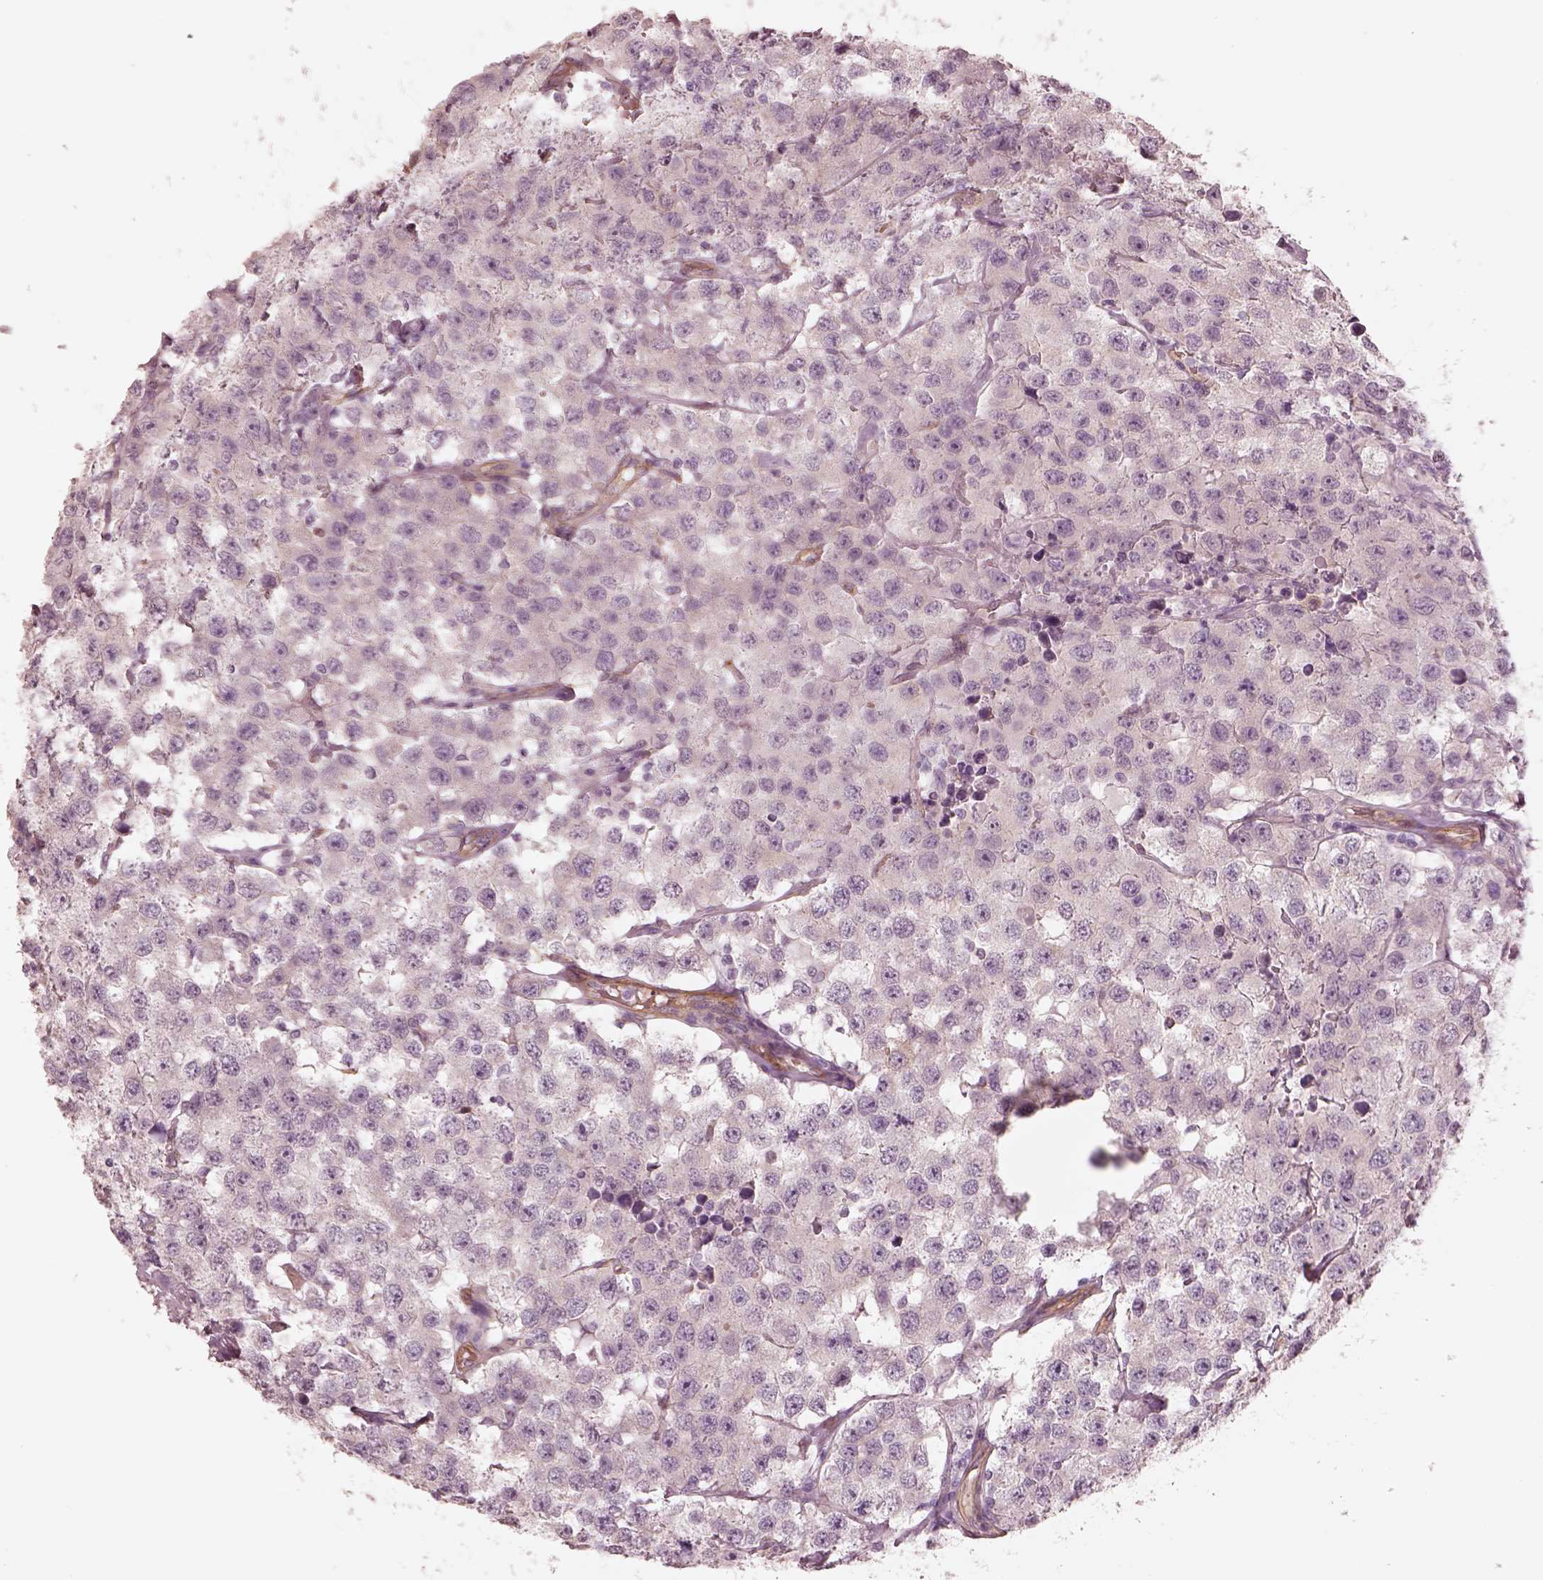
{"staining": {"intensity": "negative", "quantity": "none", "location": "none"}, "tissue": "testis cancer", "cell_type": "Tumor cells", "image_type": "cancer", "snomed": [{"axis": "morphology", "description": "Seminoma, NOS"}, {"axis": "topography", "description": "Testis"}], "caption": "DAB (3,3'-diaminobenzidine) immunohistochemical staining of human testis seminoma shows no significant positivity in tumor cells. (Immunohistochemistry, brightfield microscopy, high magnification).", "gene": "CRYM", "patient": {"sex": "male", "age": 52}}